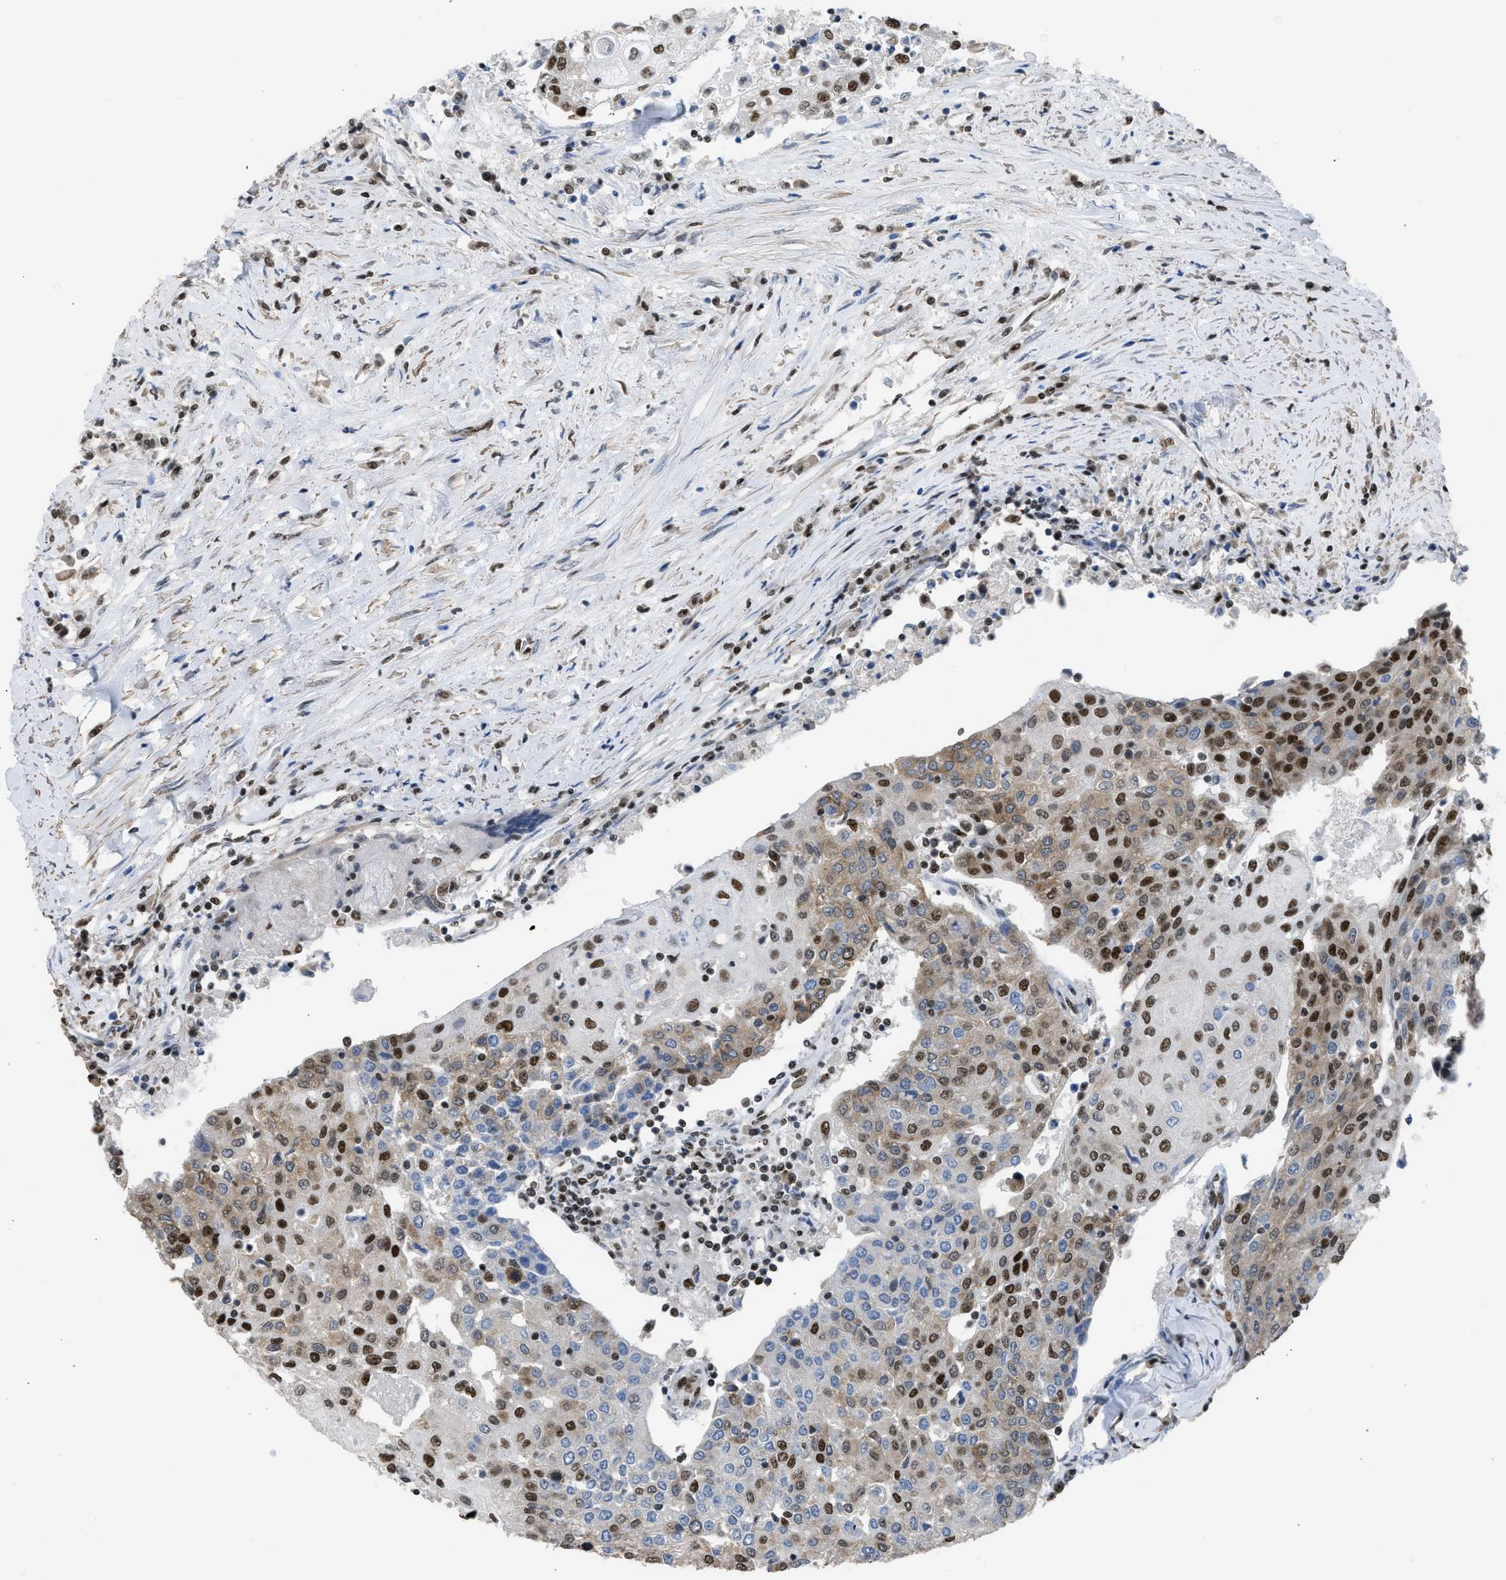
{"staining": {"intensity": "strong", "quantity": ">75%", "location": "cytoplasmic/membranous,nuclear"}, "tissue": "urothelial cancer", "cell_type": "Tumor cells", "image_type": "cancer", "snomed": [{"axis": "morphology", "description": "Urothelial carcinoma, High grade"}, {"axis": "topography", "description": "Urinary bladder"}], "caption": "Immunohistochemical staining of human urothelial carcinoma (high-grade) exhibits strong cytoplasmic/membranous and nuclear protein staining in approximately >75% of tumor cells.", "gene": "SCAF4", "patient": {"sex": "female", "age": 85}}